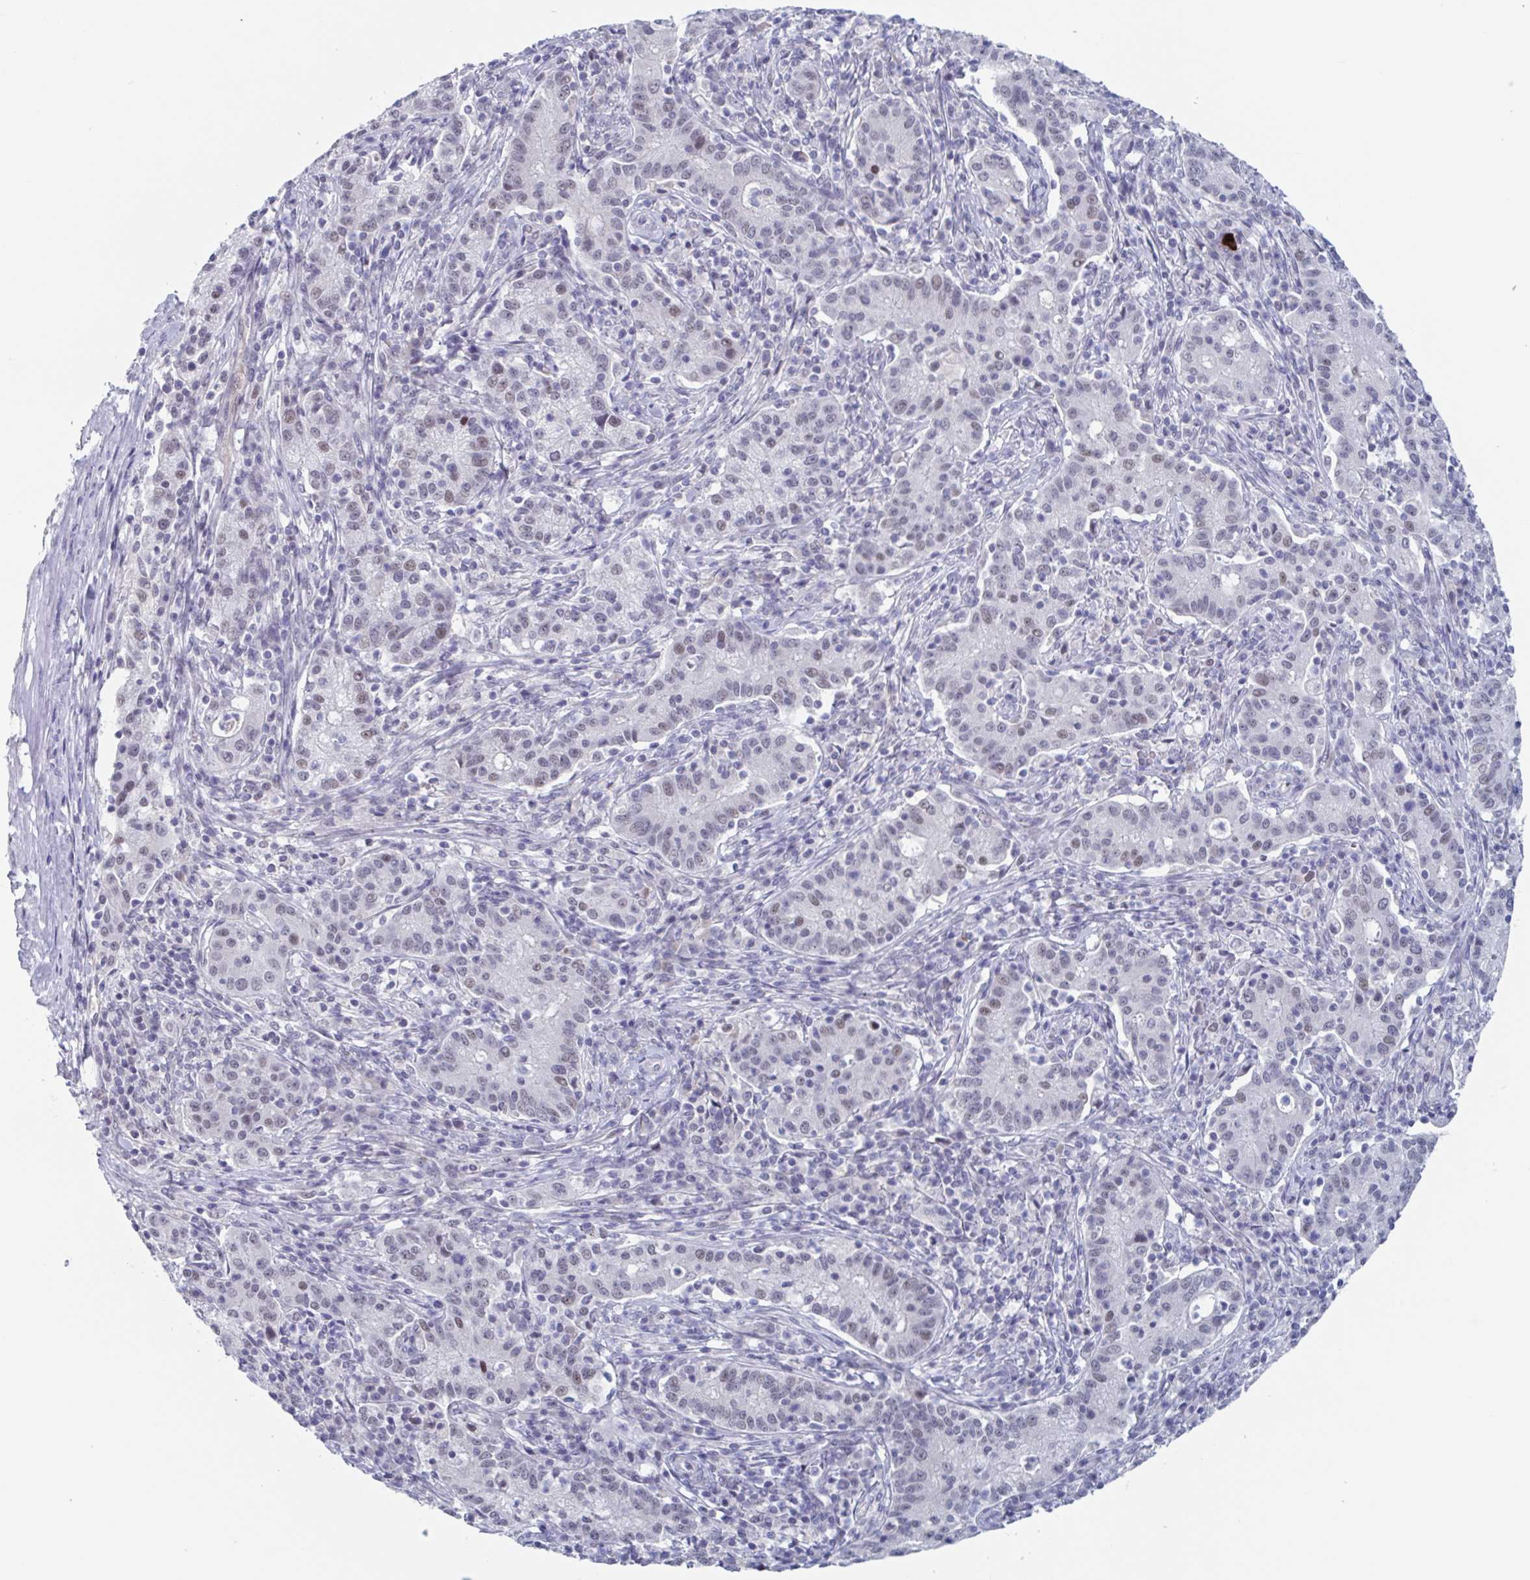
{"staining": {"intensity": "weak", "quantity": "<25%", "location": "nuclear"}, "tissue": "cervical cancer", "cell_type": "Tumor cells", "image_type": "cancer", "snomed": [{"axis": "morphology", "description": "Normal tissue, NOS"}, {"axis": "morphology", "description": "Adenocarcinoma, NOS"}, {"axis": "topography", "description": "Cervix"}], "caption": "An IHC histopathology image of adenocarcinoma (cervical) is shown. There is no staining in tumor cells of adenocarcinoma (cervical). (IHC, brightfield microscopy, high magnification).", "gene": "KDM4D", "patient": {"sex": "female", "age": 44}}